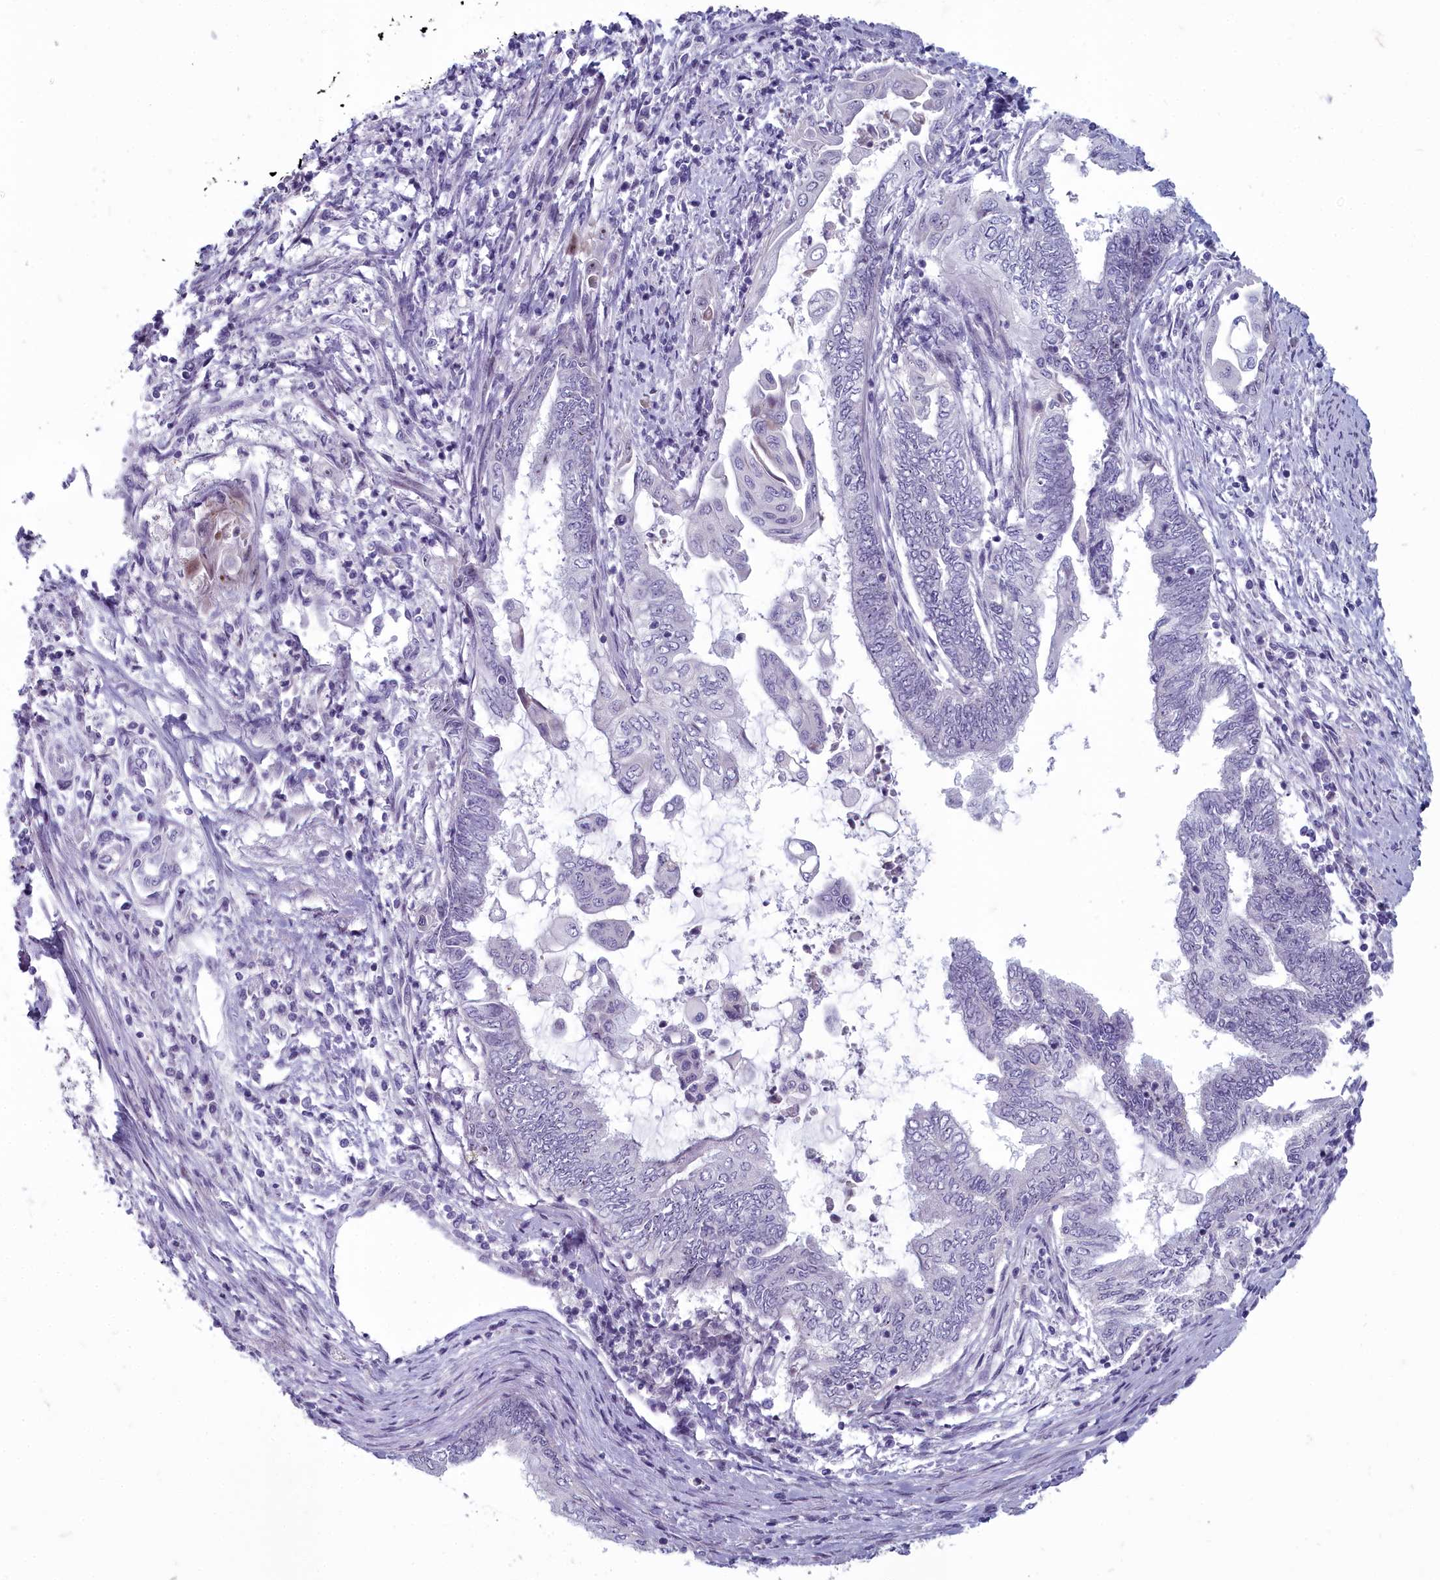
{"staining": {"intensity": "negative", "quantity": "none", "location": "none"}, "tissue": "endometrial cancer", "cell_type": "Tumor cells", "image_type": "cancer", "snomed": [{"axis": "morphology", "description": "Adenocarcinoma, NOS"}, {"axis": "topography", "description": "Uterus"}, {"axis": "topography", "description": "Endometrium"}], "caption": "Immunohistochemistry (IHC) micrograph of neoplastic tissue: endometrial cancer (adenocarcinoma) stained with DAB (3,3'-diaminobenzidine) displays no significant protein staining in tumor cells.", "gene": "INSYN2A", "patient": {"sex": "female", "age": 70}}